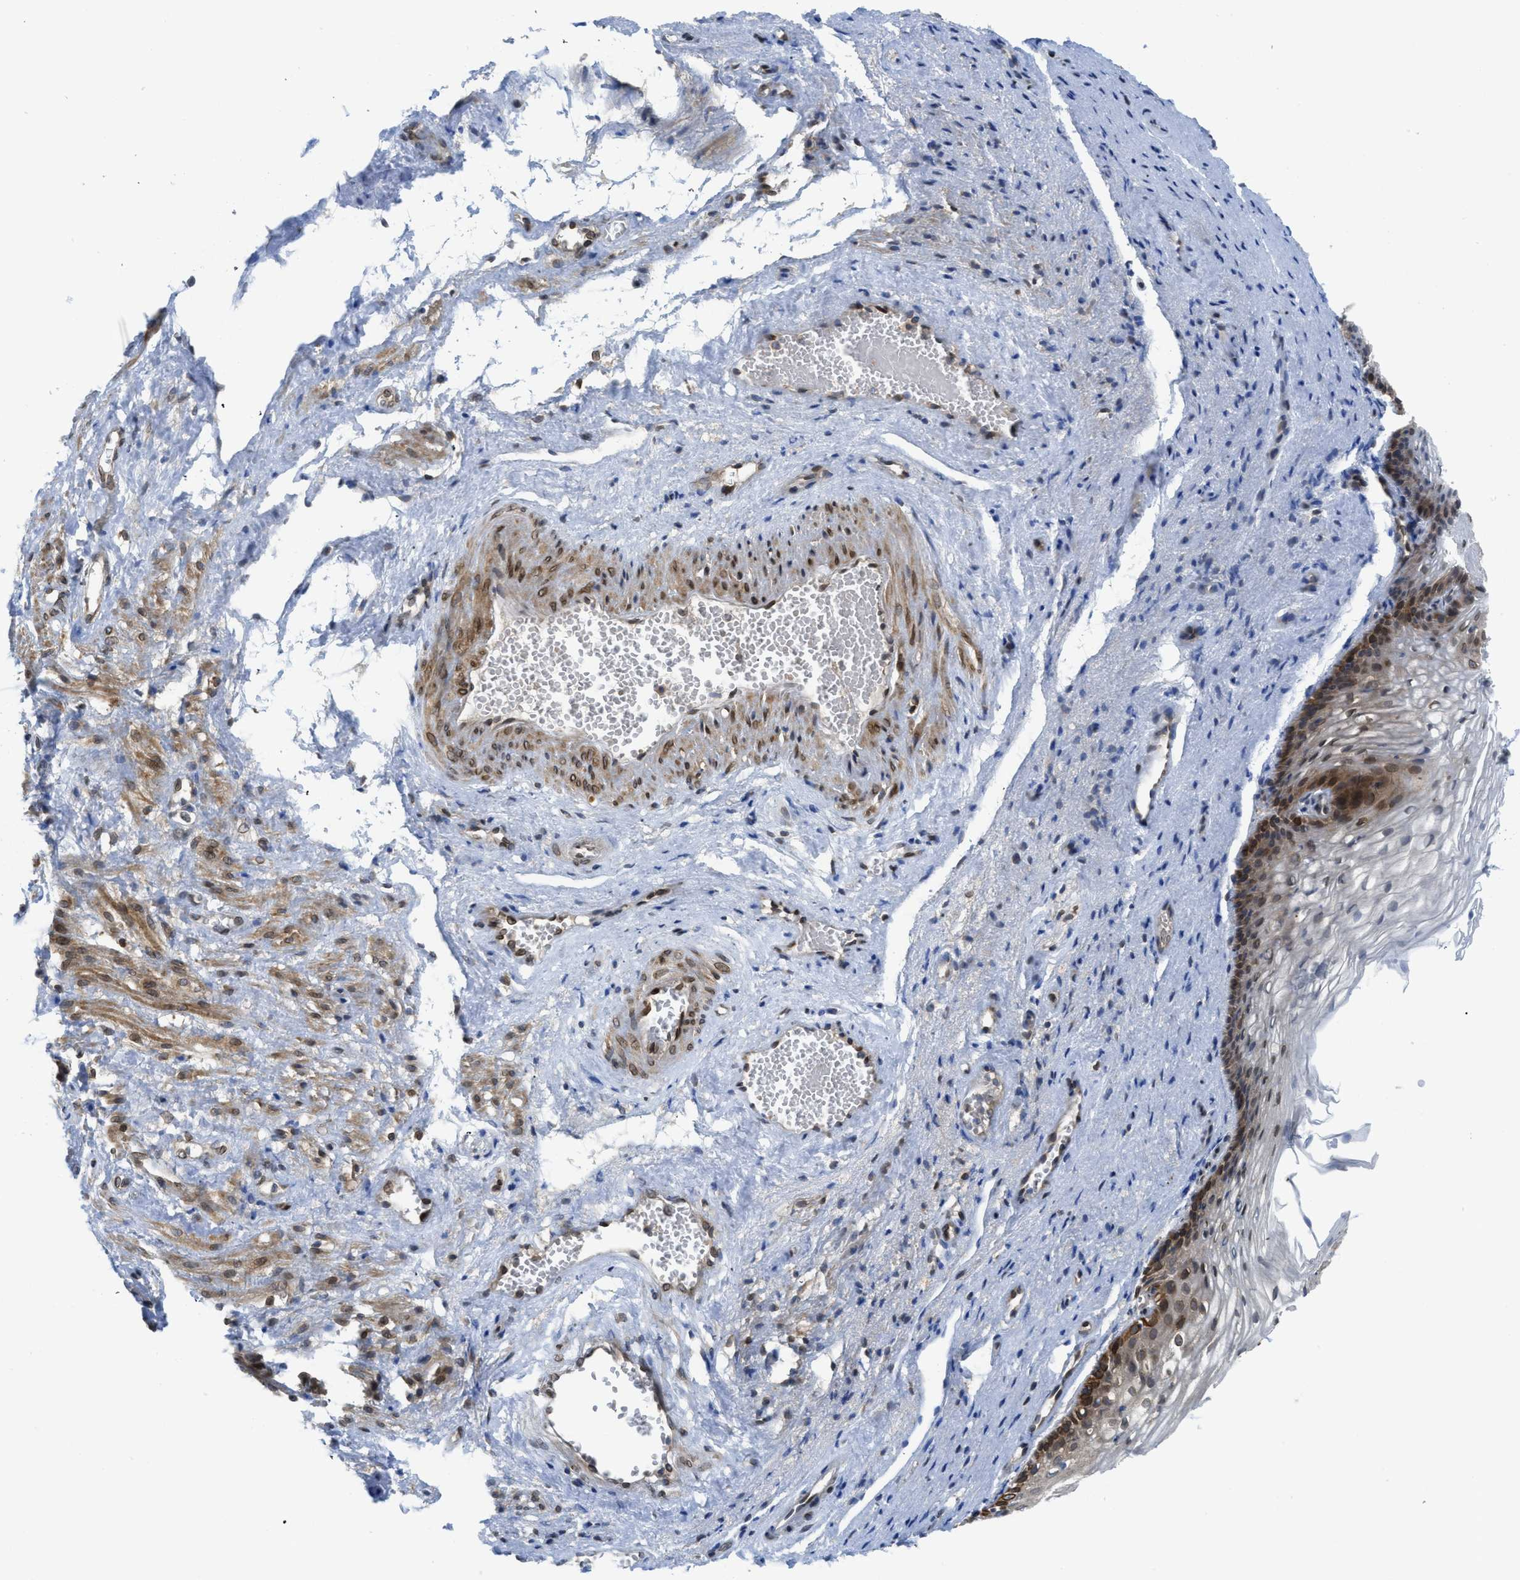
{"staining": {"intensity": "strong", "quantity": "<25%", "location": "cytoplasmic/membranous"}, "tissue": "vagina", "cell_type": "Squamous epithelial cells", "image_type": "normal", "snomed": [{"axis": "morphology", "description": "Normal tissue, NOS"}, {"axis": "topography", "description": "Vagina"}], "caption": "Immunohistochemistry (IHC) photomicrograph of benign vagina: human vagina stained using immunohistochemistry shows medium levels of strong protein expression localized specifically in the cytoplasmic/membranous of squamous epithelial cells, appearing as a cytoplasmic/membranous brown color.", "gene": "EIF2AK3", "patient": {"sex": "female", "age": 34}}